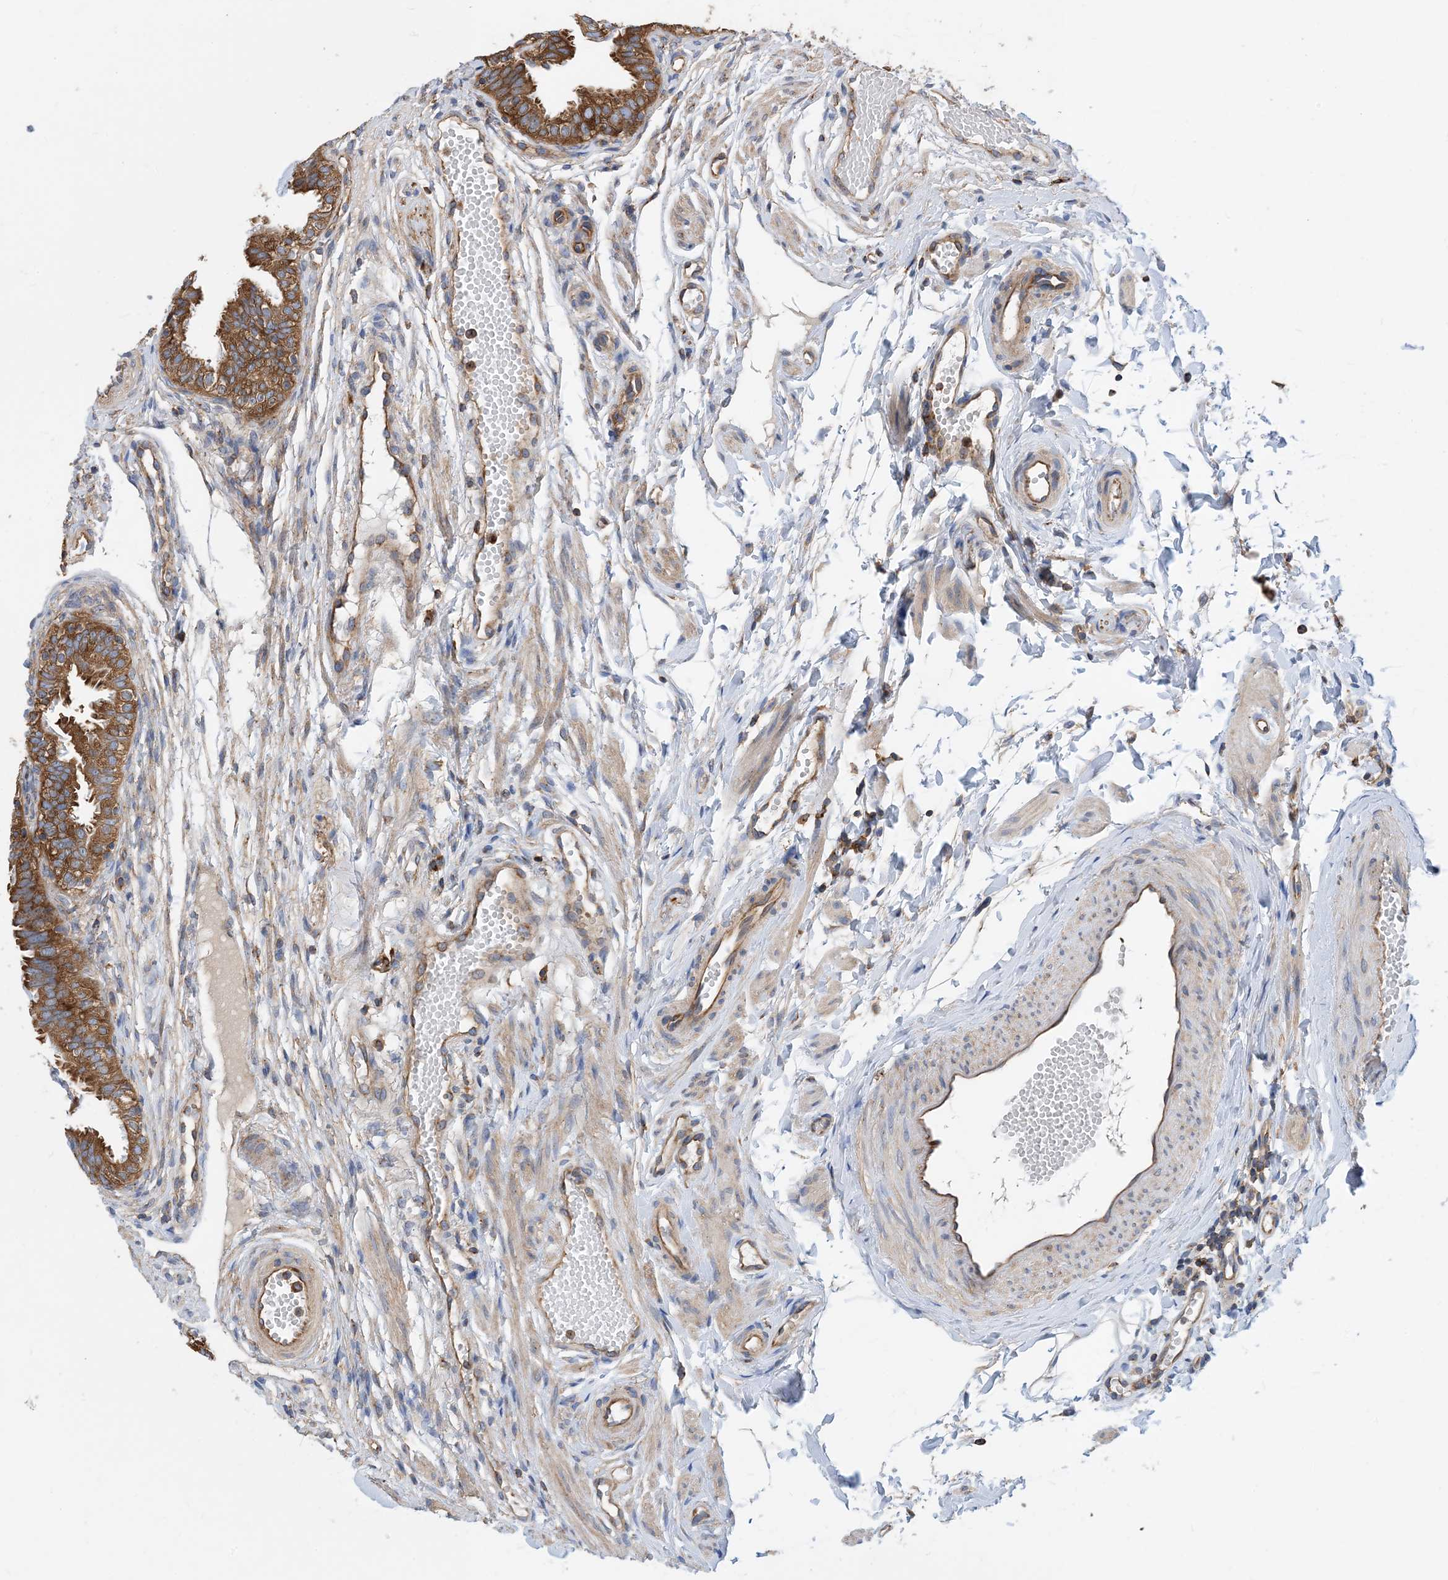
{"staining": {"intensity": "moderate", "quantity": ">75%", "location": "cytoplasmic/membranous"}, "tissue": "fallopian tube", "cell_type": "Glandular cells", "image_type": "normal", "snomed": [{"axis": "morphology", "description": "Normal tissue, NOS"}, {"axis": "topography", "description": "Fallopian tube"}], "caption": "Immunohistochemistry histopathology image of unremarkable fallopian tube stained for a protein (brown), which displays medium levels of moderate cytoplasmic/membranous staining in approximately >75% of glandular cells.", "gene": "DYNC1LI1", "patient": {"sex": "female", "age": 35}}